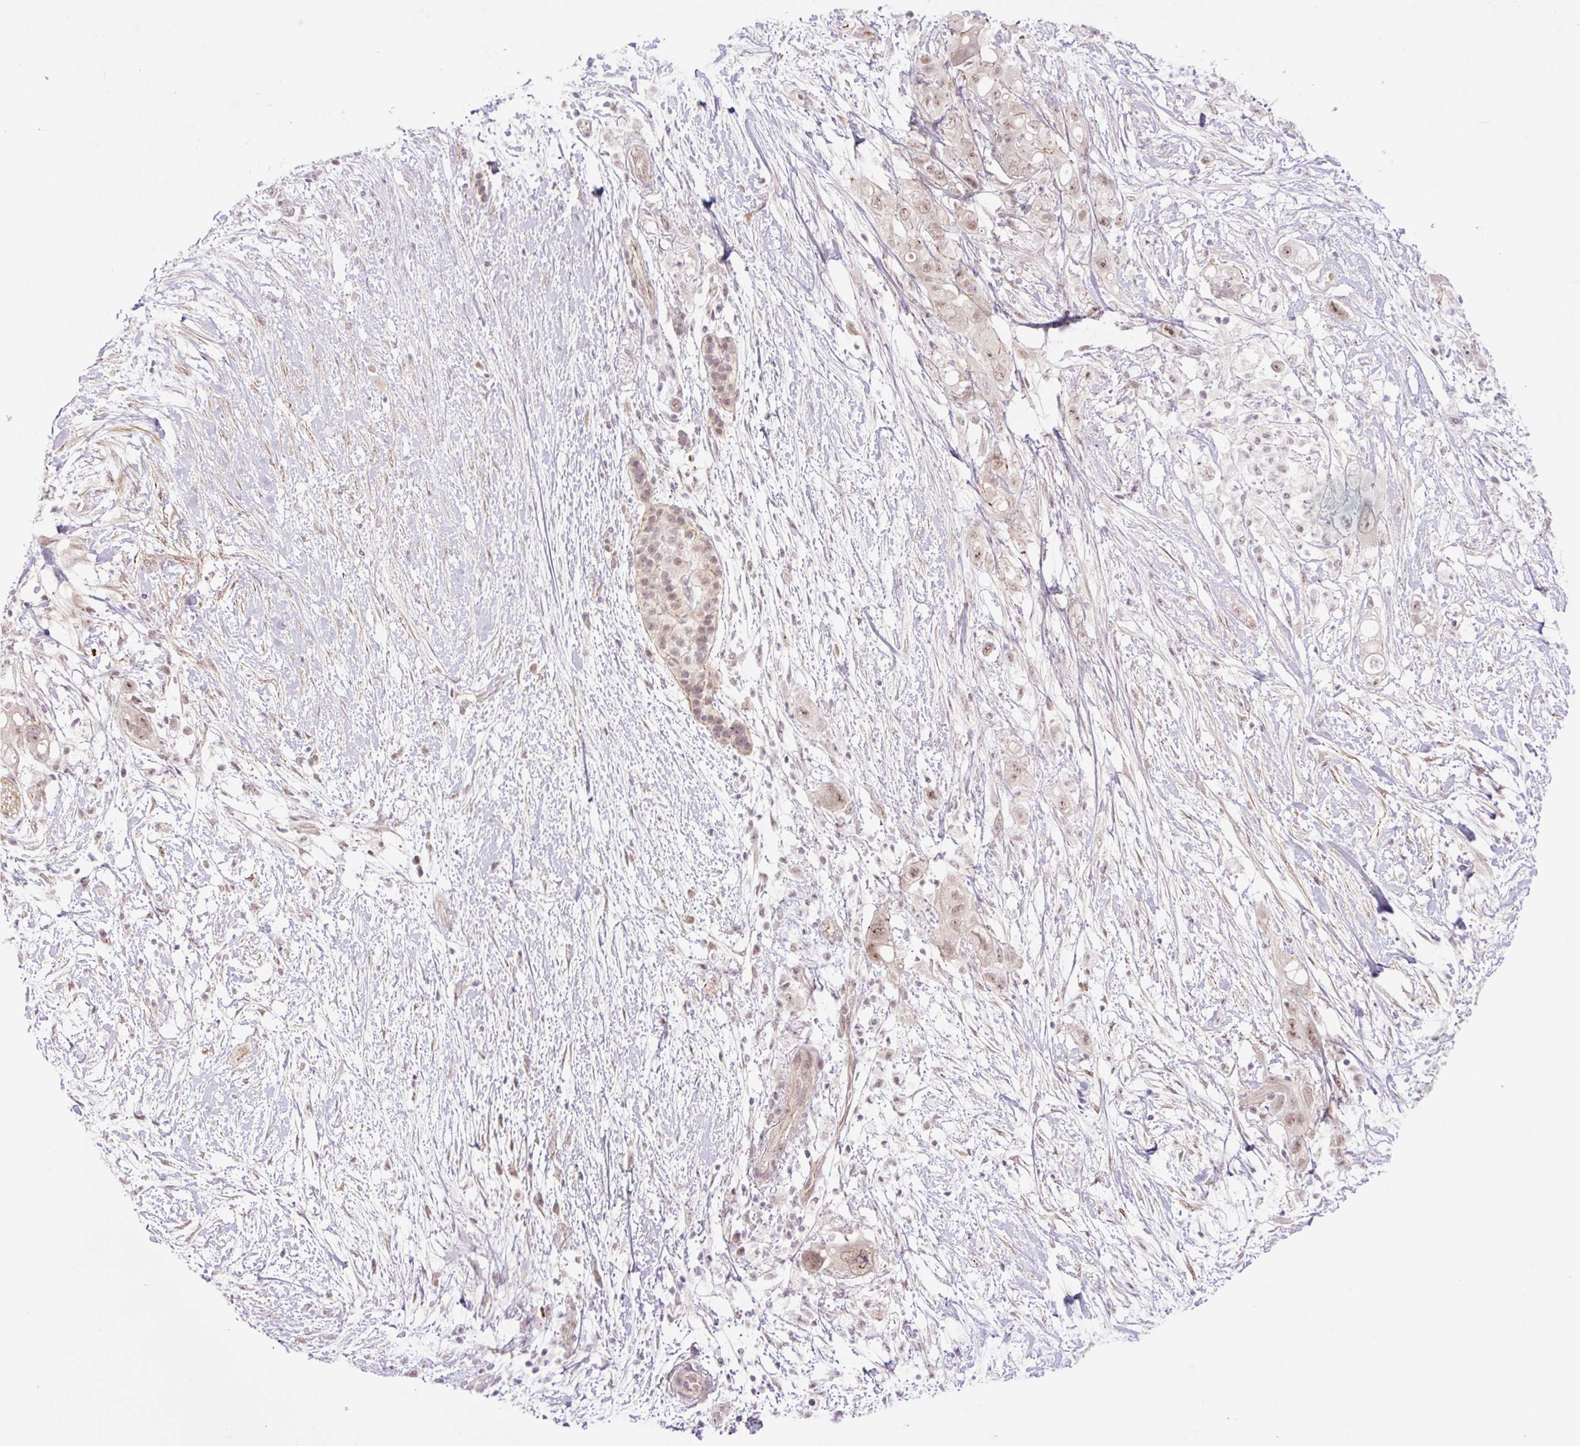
{"staining": {"intensity": "weak", "quantity": "25%-75%", "location": "cytoplasmic/membranous,nuclear"}, "tissue": "pancreatic cancer", "cell_type": "Tumor cells", "image_type": "cancer", "snomed": [{"axis": "morphology", "description": "Adenocarcinoma, NOS"}, {"axis": "topography", "description": "Pancreas"}], "caption": "About 25%-75% of tumor cells in pancreatic cancer exhibit weak cytoplasmic/membranous and nuclear protein staining as visualized by brown immunohistochemical staining.", "gene": "ICE1", "patient": {"sex": "female", "age": 72}}